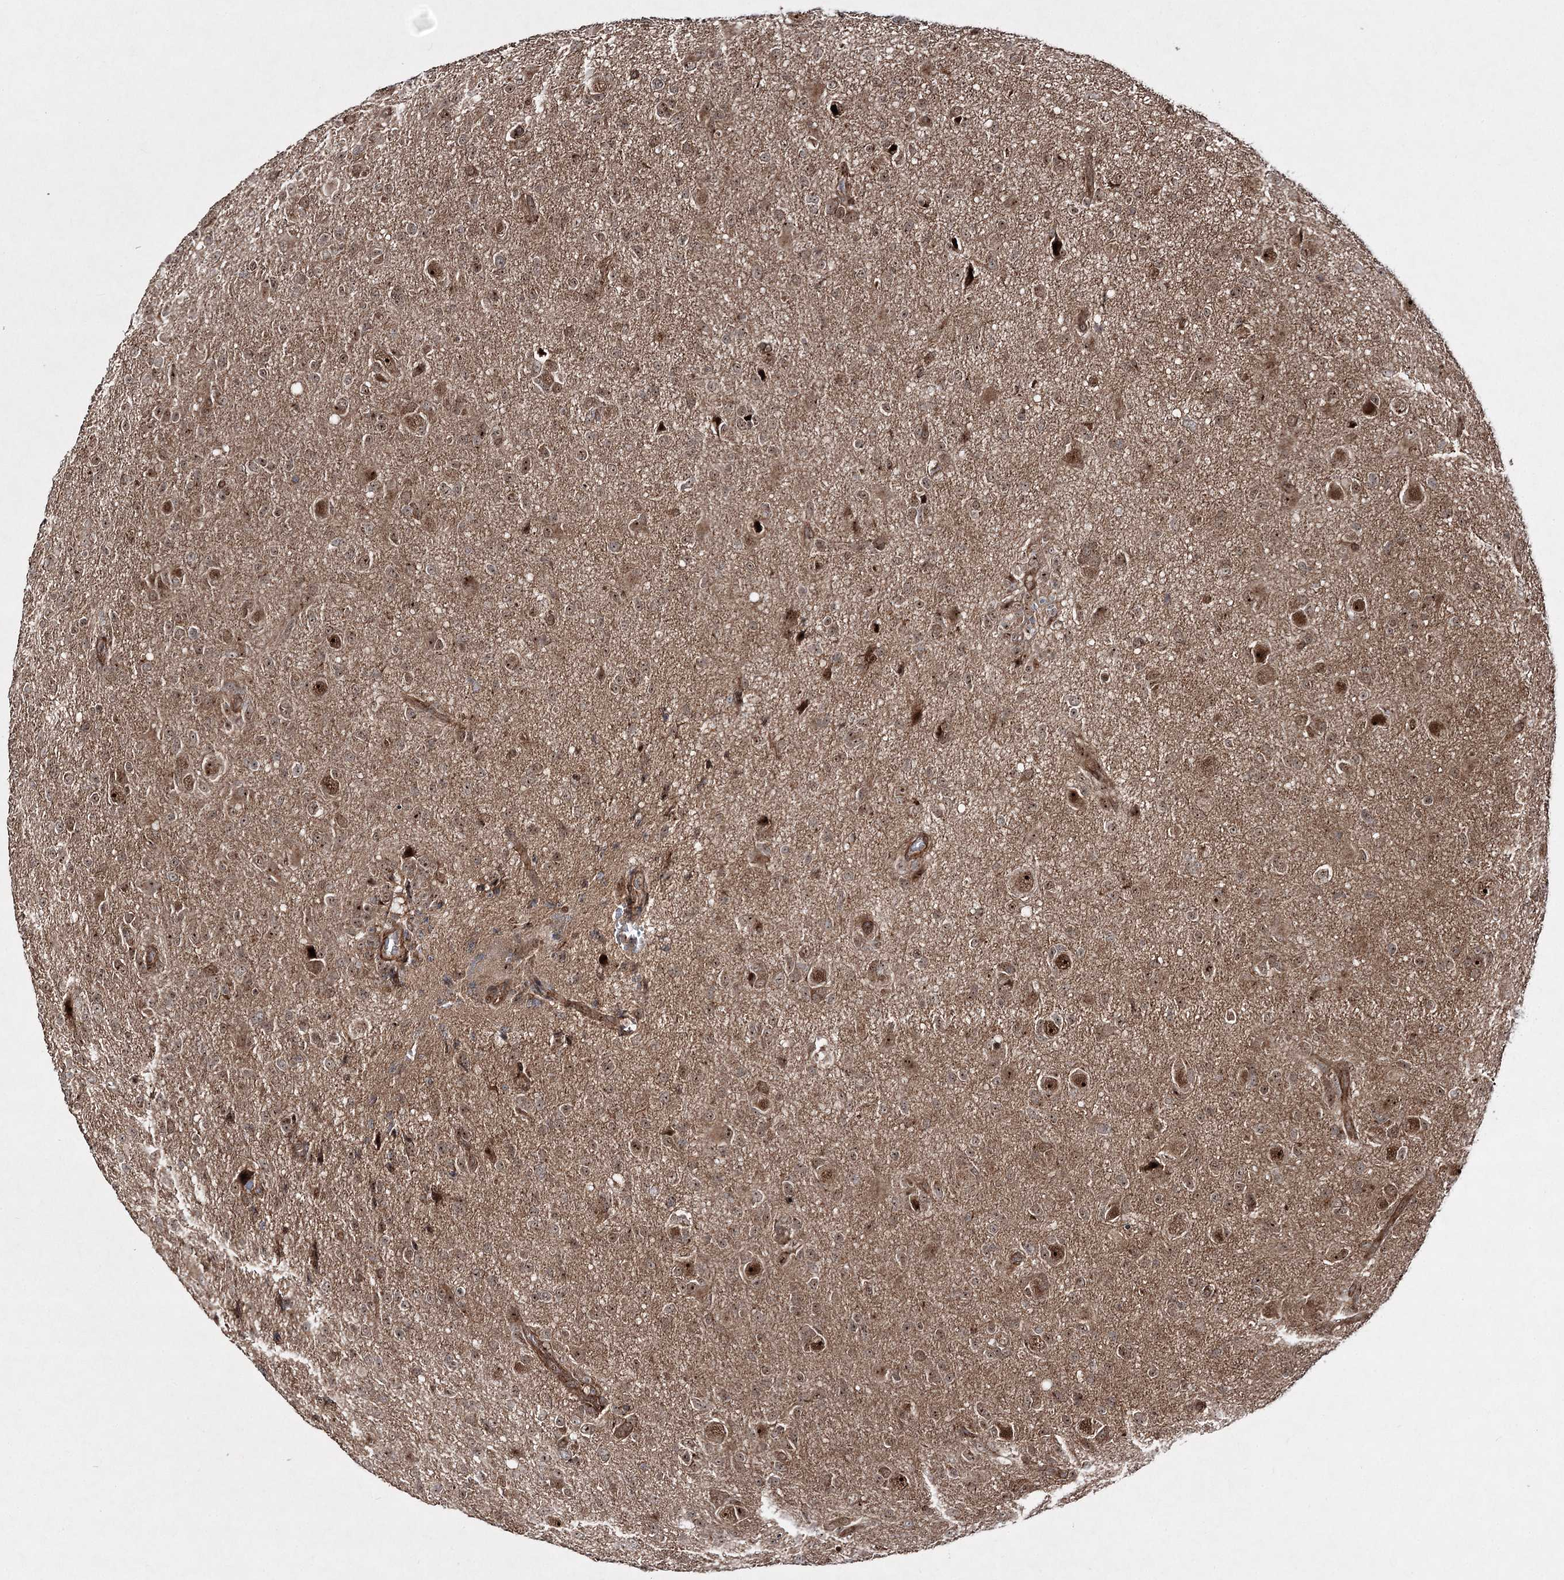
{"staining": {"intensity": "moderate", "quantity": ">75%", "location": "cytoplasmic/membranous,nuclear"}, "tissue": "glioma", "cell_type": "Tumor cells", "image_type": "cancer", "snomed": [{"axis": "morphology", "description": "Glioma, malignant, High grade"}, {"axis": "topography", "description": "Brain"}], "caption": "Immunohistochemistry (IHC) photomicrograph of neoplastic tissue: glioma stained using IHC demonstrates medium levels of moderate protein expression localized specifically in the cytoplasmic/membranous and nuclear of tumor cells, appearing as a cytoplasmic/membranous and nuclear brown color.", "gene": "SERINC5", "patient": {"sex": "female", "age": 57}}